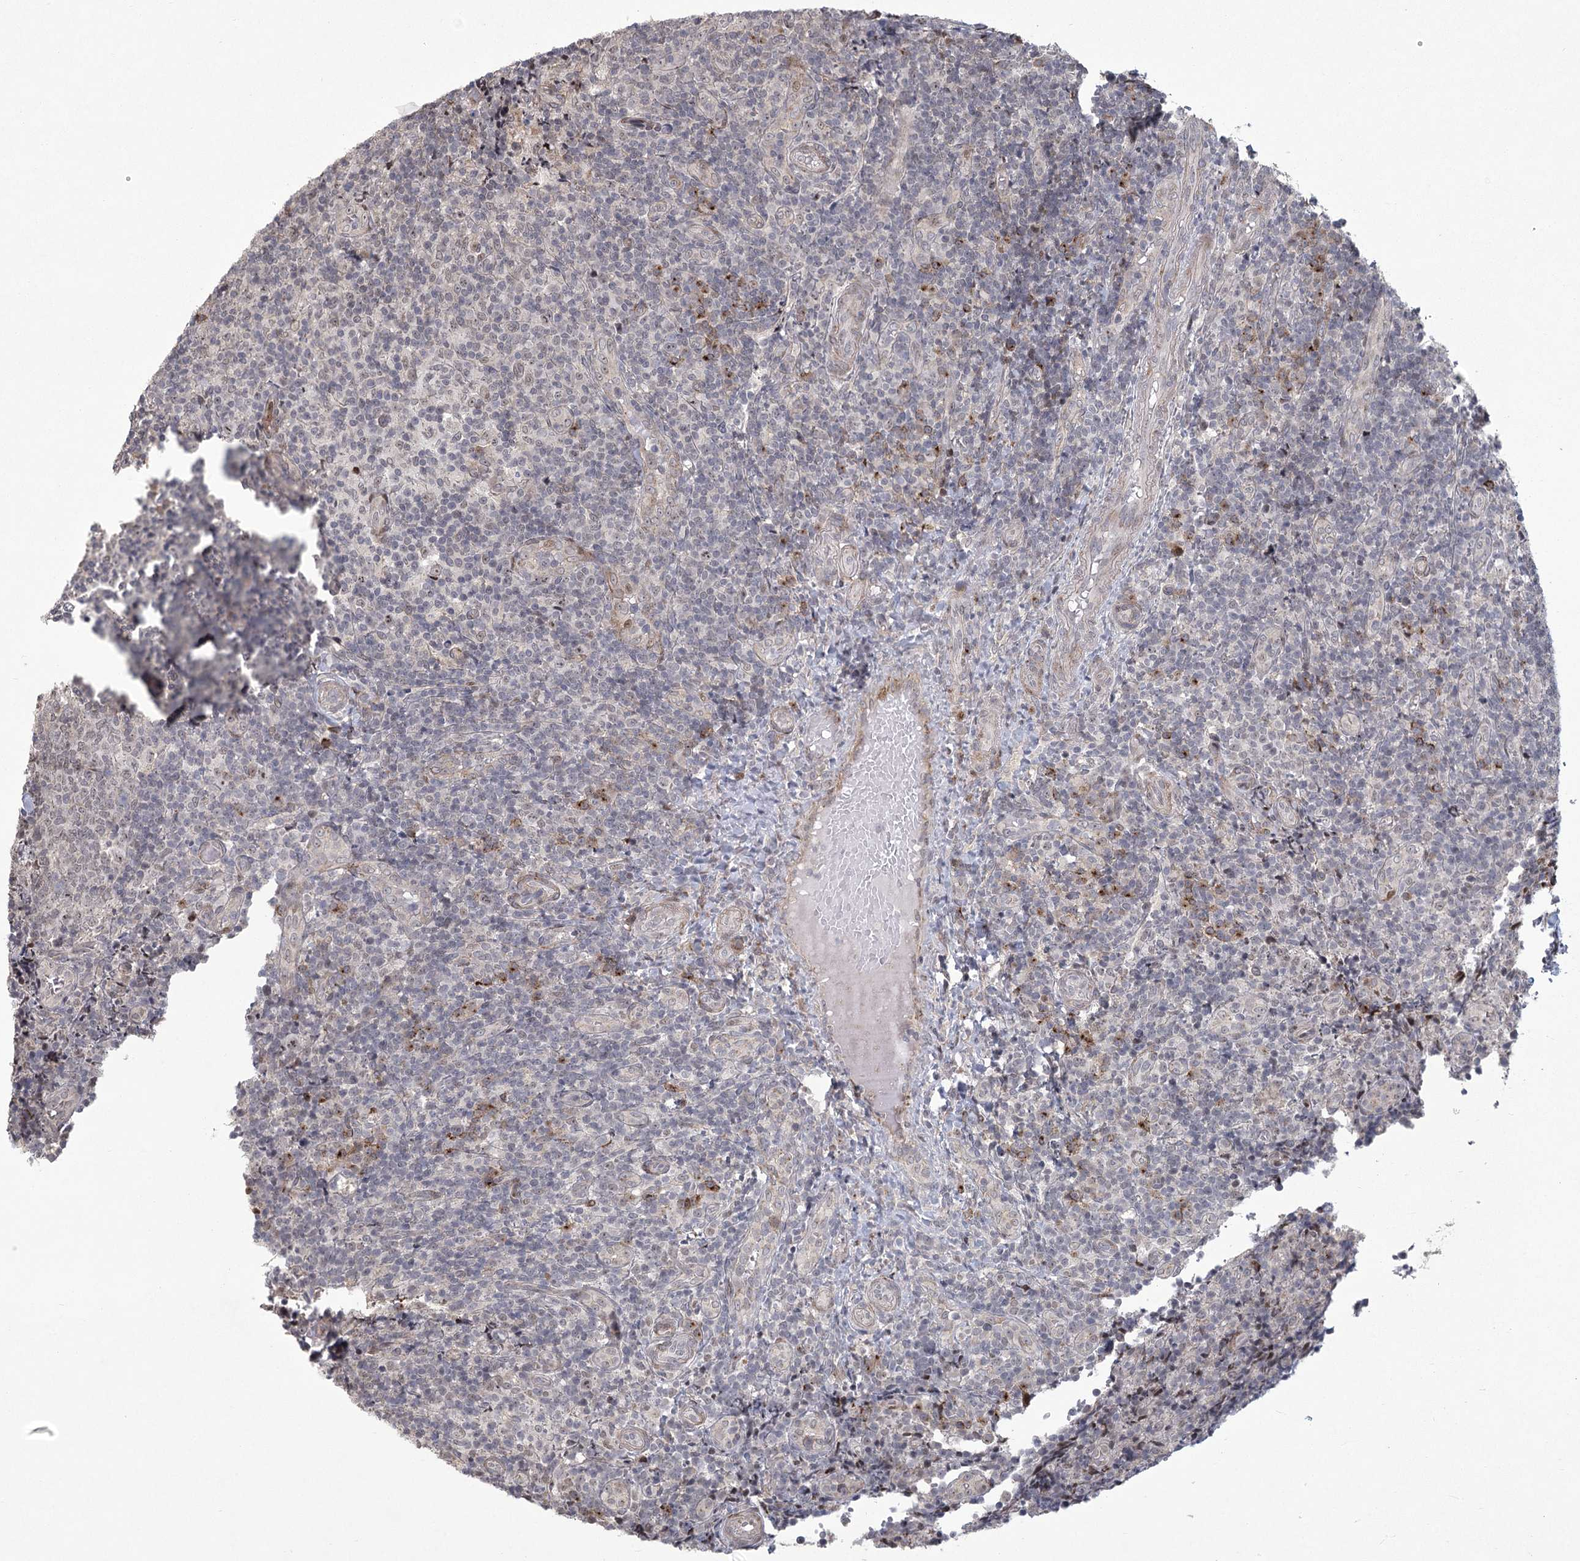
{"staining": {"intensity": "moderate", "quantity": "25%-75%", "location": "cytoplasmic/membranous"}, "tissue": "tonsil", "cell_type": "Germinal center cells", "image_type": "normal", "snomed": [{"axis": "morphology", "description": "Normal tissue, NOS"}, {"axis": "topography", "description": "Tonsil"}], "caption": "A photomicrograph of human tonsil stained for a protein displays moderate cytoplasmic/membranous brown staining in germinal center cells. The protein of interest is stained brown, and the nuclei are stained in blue (DAB (3,3'-diaminobenzidine) IHC with brightfield microscopy, high magnification).", "gene": "PARM1", "patient": {"sex": "female", "age": 19}}